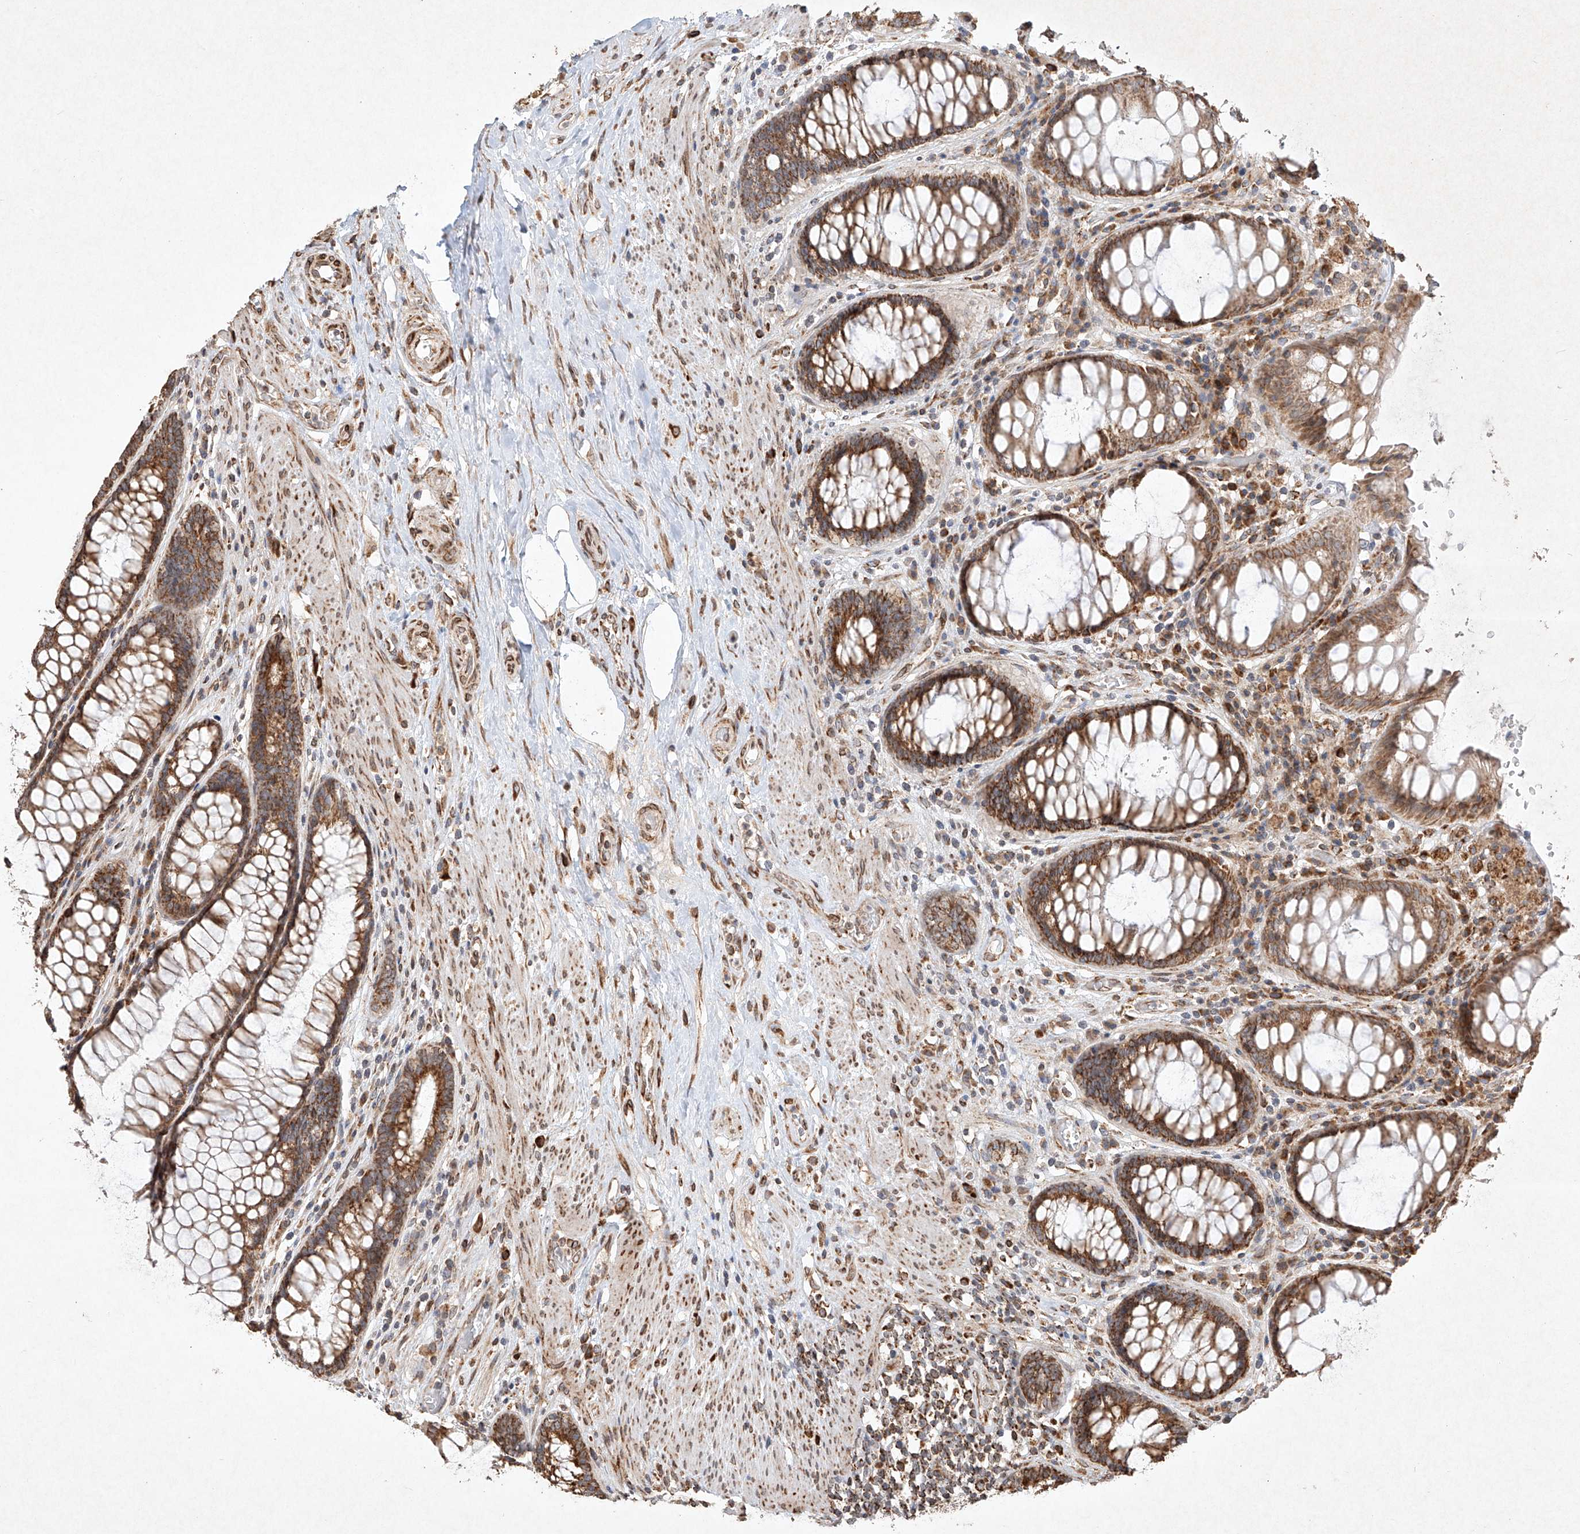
{"staining": {"intensity": "strong", "quantity": ">75%", "location": "cytoplasmic/membranous"}, "tissue": "rectum", "cell_type": "Glandular cells", "image_type": "normal", "snomed": [{"axis": "morphology", "description": "Normal tissue, NOS"}, {"axis": "topography", "description": "Rectum"}], "caption": "Immunohistochemistry of normal rectum reveals high levels of strong cytoplasmic/membranous staining in approximately >75% of glandular cells. Immunohistochemistry (ihc) stains the protein in brown and the nuclei are stained blue.", "gene": "SEMA3B", "patient": {"sex": "male", "age": 64}}